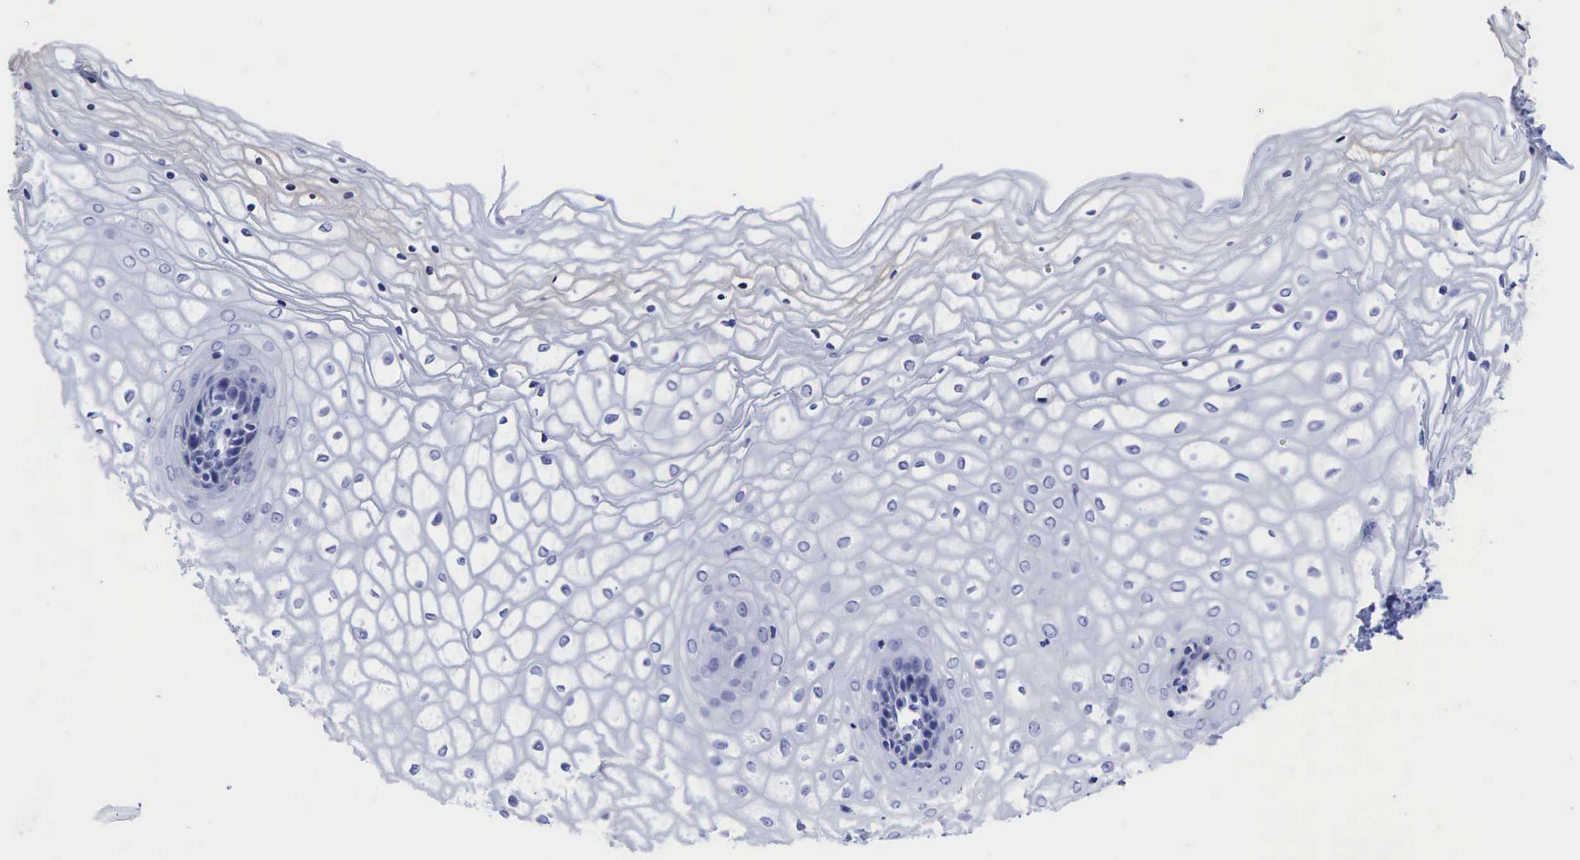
{"staining": {"intensity": "negative", "quantity": "none", "location": "none"}, "tissue": "vagina", "cell_type": "Squamous epithelial cells", "image_type": "normal", "snomed": [{"axis": "morphology", "description": "Normal tissue, NOS"}, {"axis": "topography", "description": "Vagina"}], "caption": "Immunohistochemical staining of unremarkable vagina displays no significant expression in squamous epithelial cells. Brightfield microscopy of immunohistochemistry (IHC) stained with DAB (3,3'-diaminobenzidine) (brown) and hematoxylin (blue), captured at high magnification.", "gene": "TNFRSF8", "patient": {"sex": "female", "age": 34}}